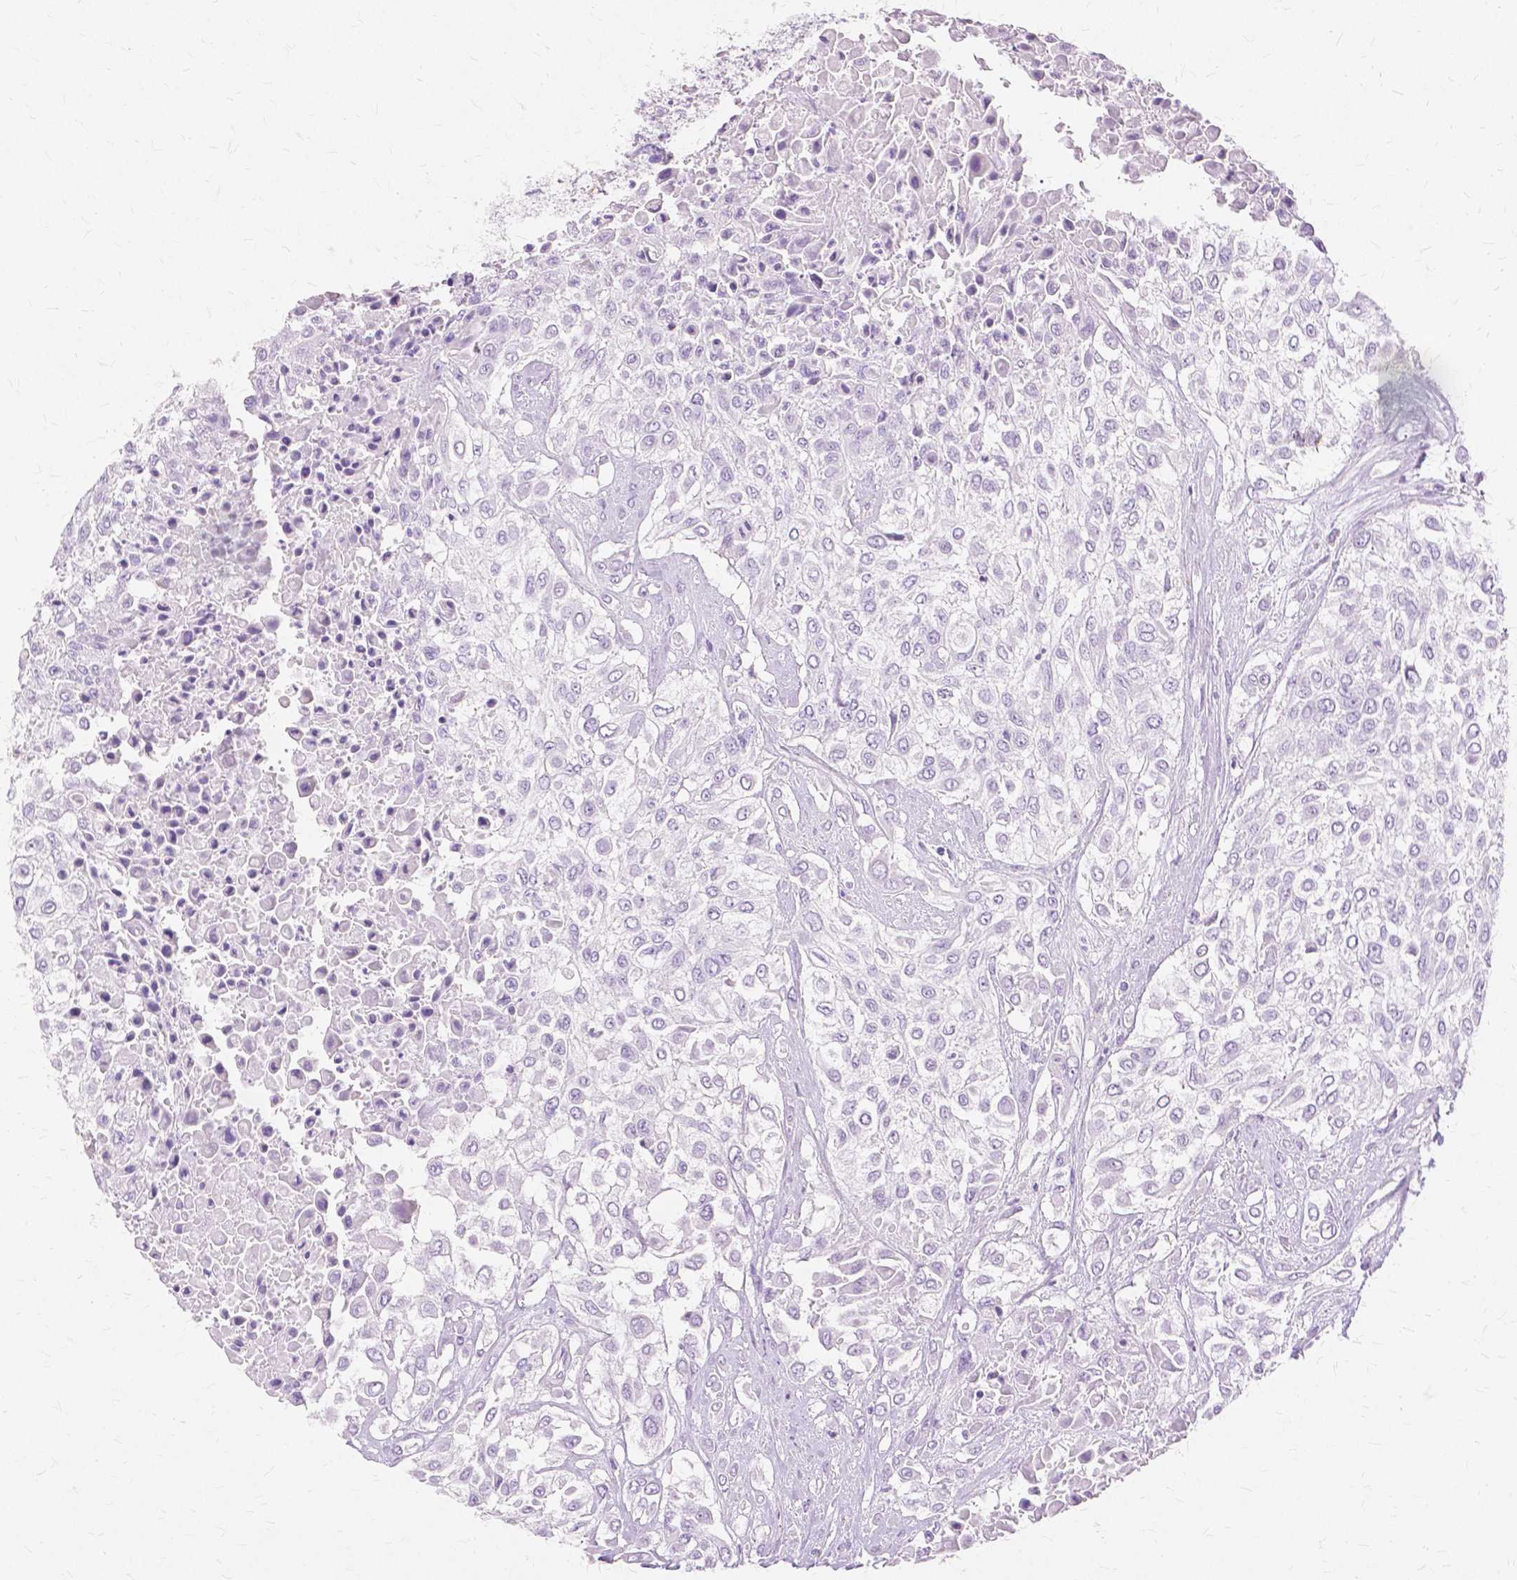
{"staining": {"intensity": "negative", "quantity": "none", "location": "none"}, "tissue": "urothelial cancer", "cell_type": "Tumor cells", "image_type": "cancer", "snomed": [{"axis": "morphology", "description": "Urothelial carcinoma, High grade"}, {"axis": "topography", "description": "Urinary bladder"}], "caption": "Protein analysis of high-grade urothelial carcinoma exhibits no significant staining in tumor cells.", "gene": "TGM1", "patient": {"sex": "male", "age": 57}}